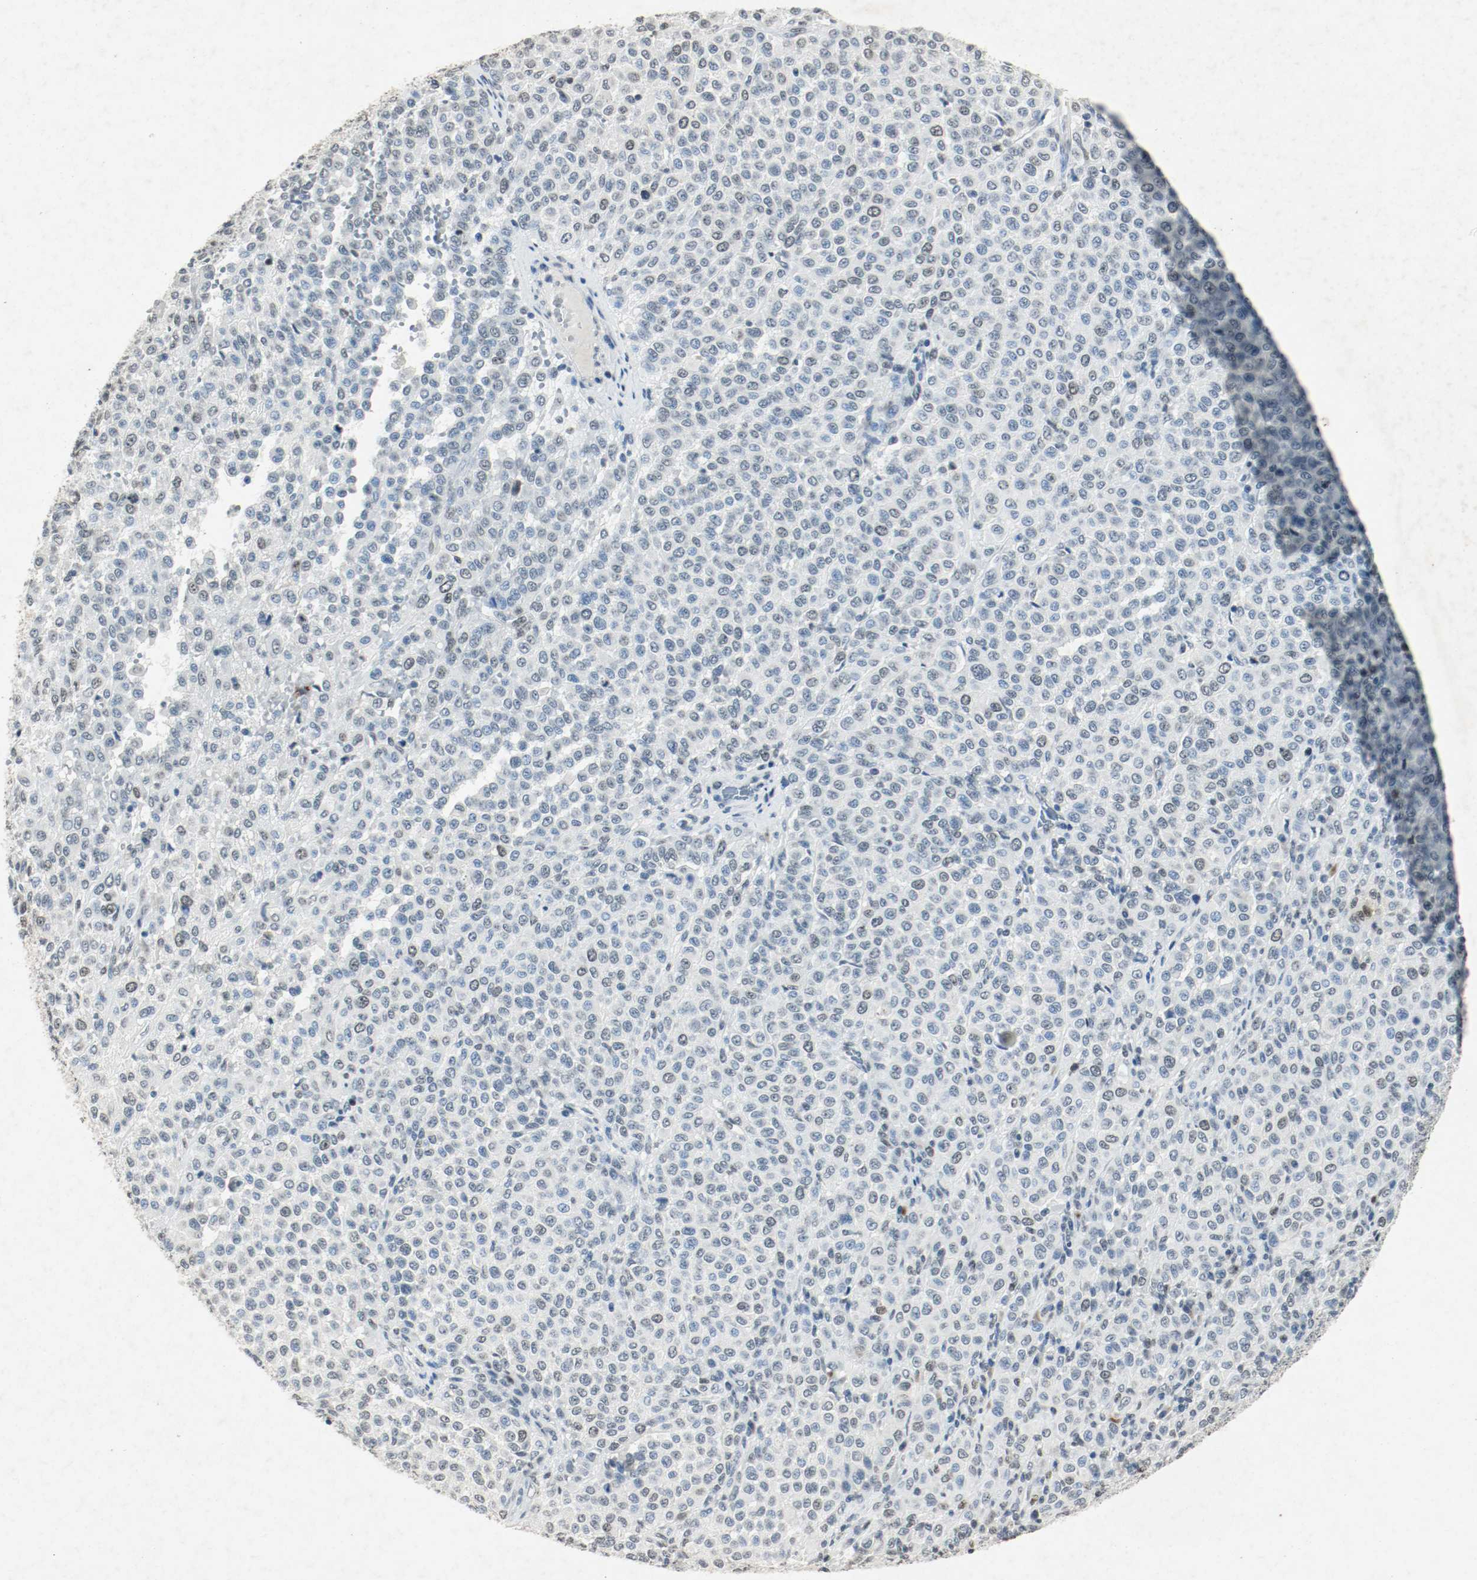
{"staining": {"intensity": "weak", "quantity": "<25%", "location": "nuclear"}, "tissue": "melanoma", "cell_type": "Tumor cells", "image_type": "cancer", "snomed": [{"axis": "morphology", "description": "Malignant melanoma, Metastatic site"}, {"axis": "topography", "description": "Pancreas"}], "caption": "This is a micrograph of immunohistochemistry (IHC) staining of malignant melanoma (metastatic site), which shows no expression in tumor cells. (Stains: DAB immunohistochemistry with hematoxylin counter stain, Microscopy: brightfield microscopy at high magnification).", "gene": "DNMT1", "patient": {"sex": "female", "age": 30}}